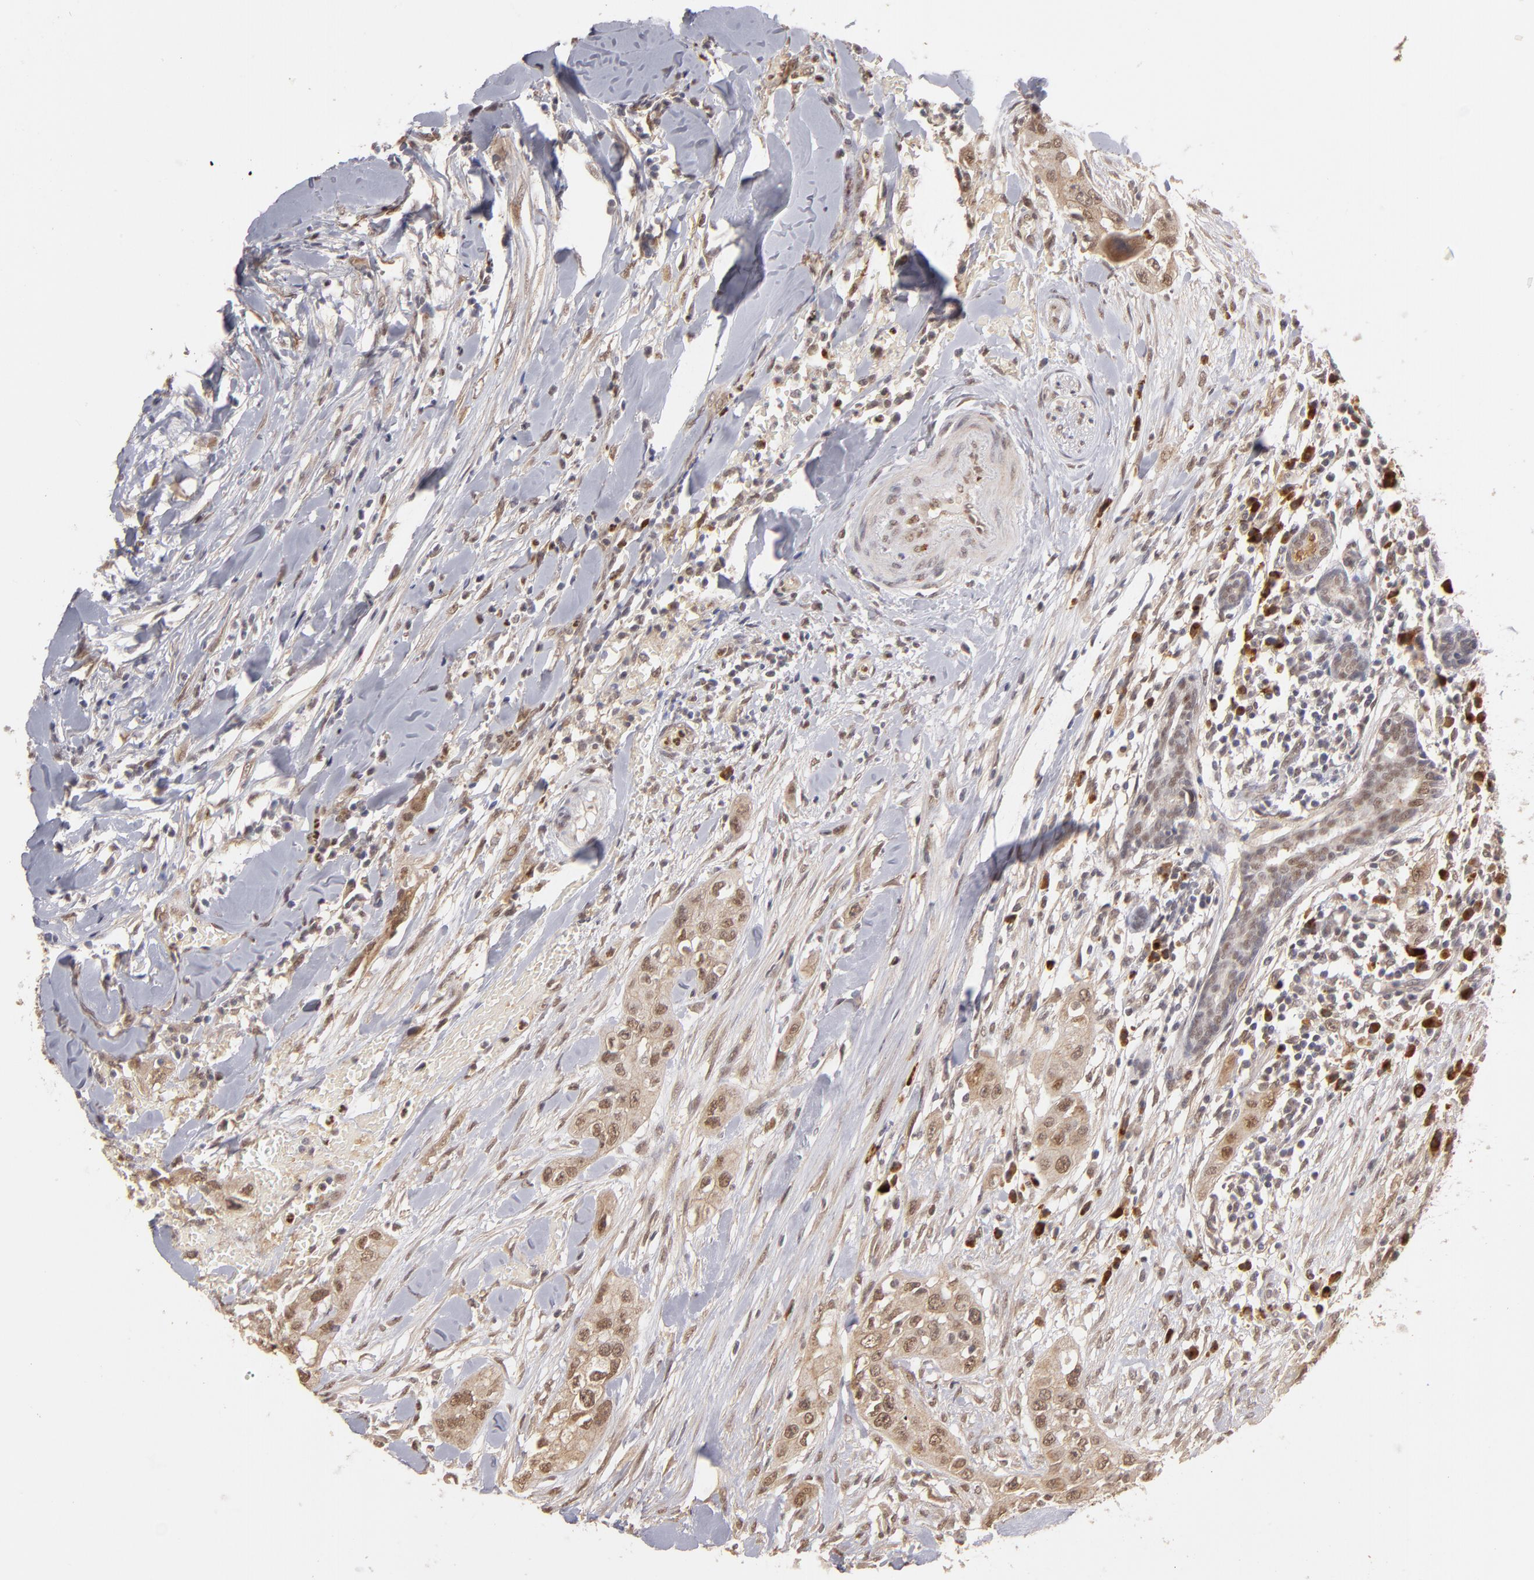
{"staining": {"intensity": "moderate", "quantity": ">75%", "location": "cytoplasmic/membranous,nuclear"}, "tissue": "head and neck cancer", "cell_type": "Tumor cells", "image_type": "cancer", "snomed": [{"axis": "morphology", "description": "Neoplasm, malignant, NOS"}, {"axis": "topography", "description": "Salivary gland"}, {"axis": "topography", "description": "Head-Neck"}], "caption": "DAB immunohistochemical staining of head and neck cancer shows moderate cytoplasmic/membranous and nuclear protein positivity in approximately >75% of tumor cells.", "gene": "NFE2", "patient": {"sex": "male", "age": 43}}